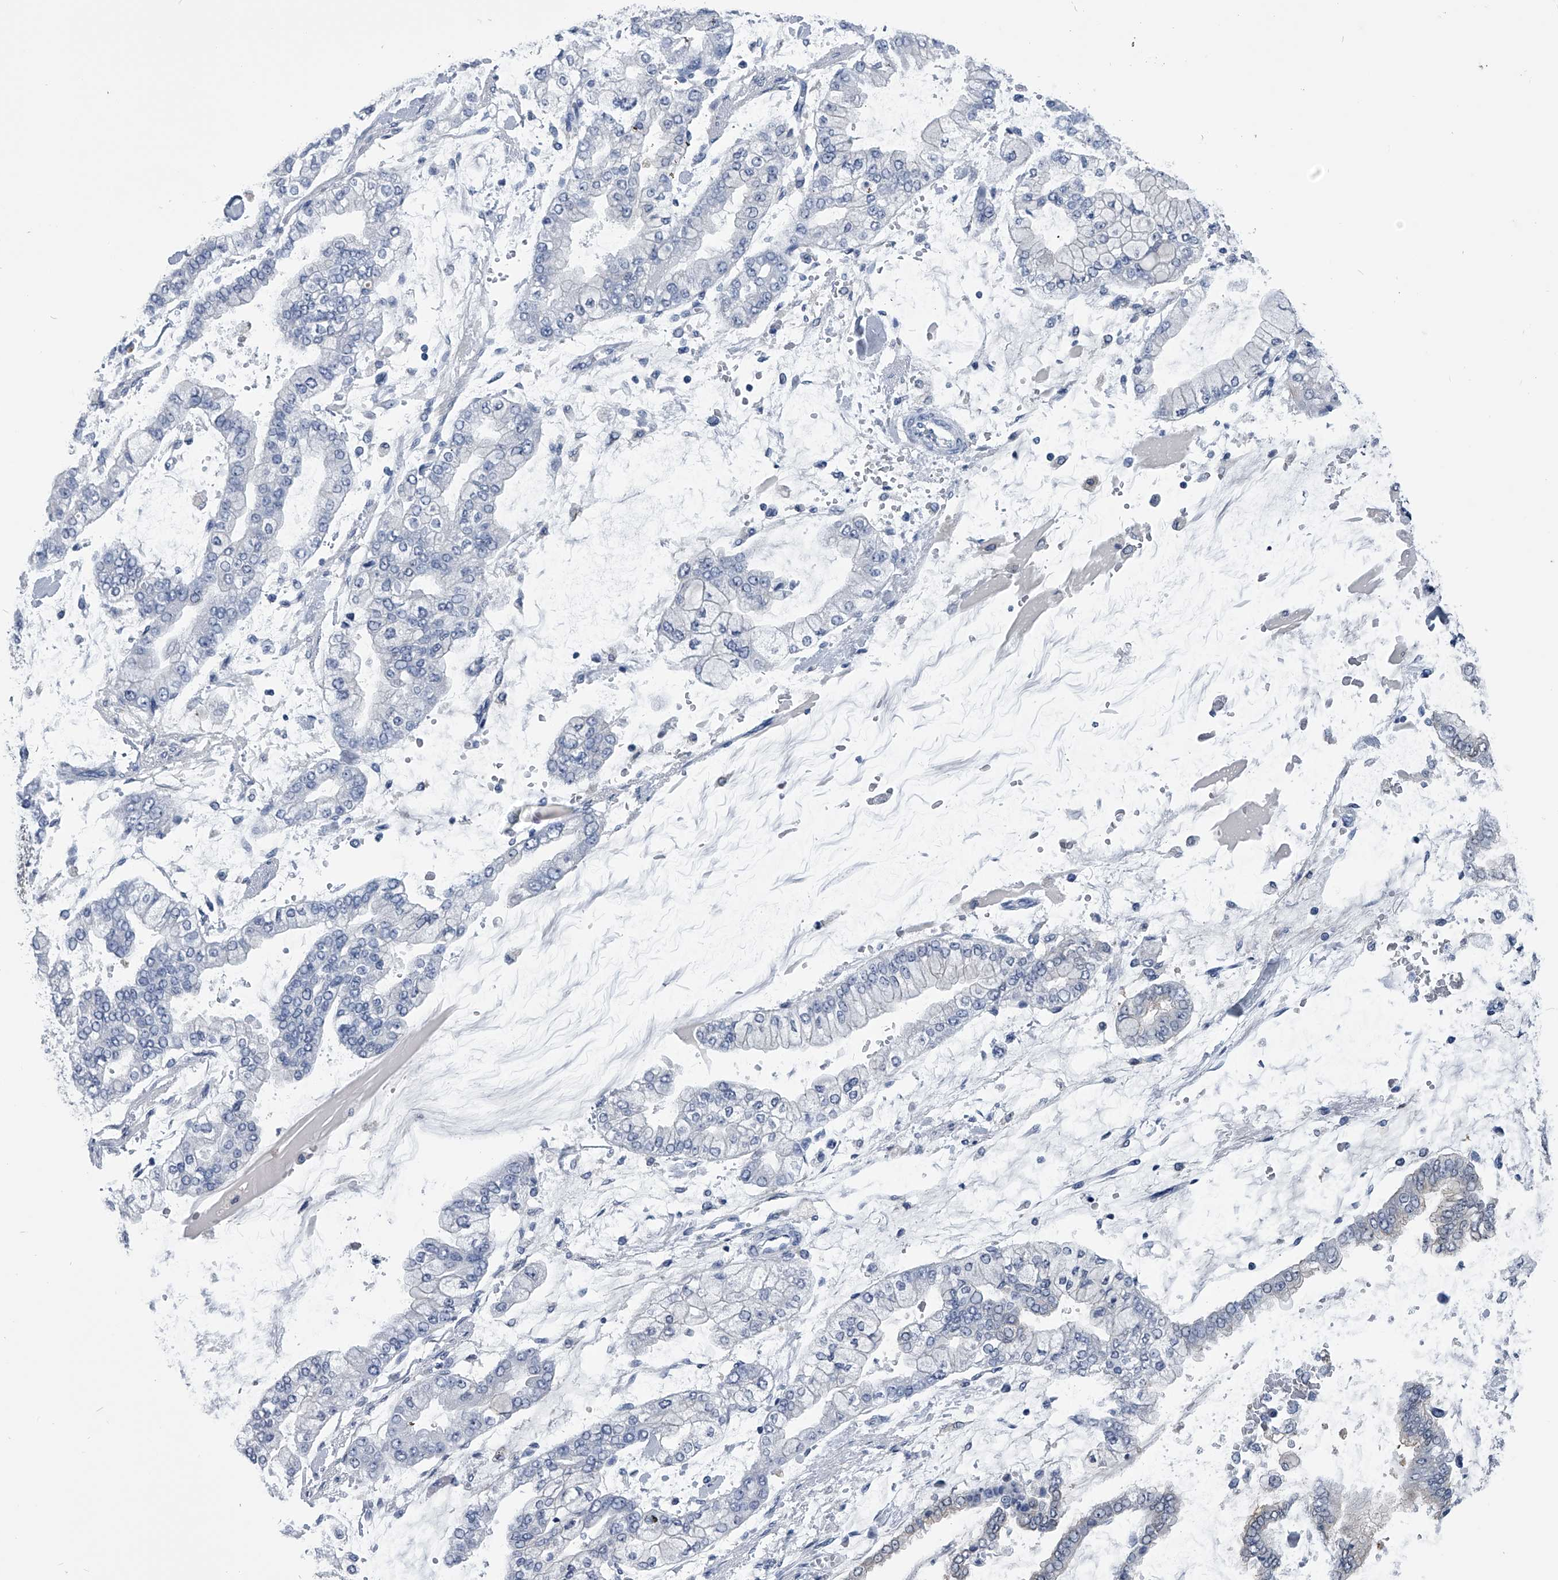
{"staining": {"intensity": "negative", "quantity": "none", "location": "none"}, "tissue": "stomach cancer", "cell_type": "Tumor cells", "image_type": "cancer", "snomed": [{"axis": "morphology", "description": "Normal tissue, NOS"}, {"axis": "morphology", "description": "Adenocarcinoma, NOS"}, {"axis": "topography", "description": "Stomach, upper"}, {"axis": "topography", "description": "Stomach"}], "caption": "Stomach cancer stained for a protein using immunohistochemistry exhibits no staining tumor cells.", "gene": "PDXK", "patient": {"sex": "male", "age": 76}}